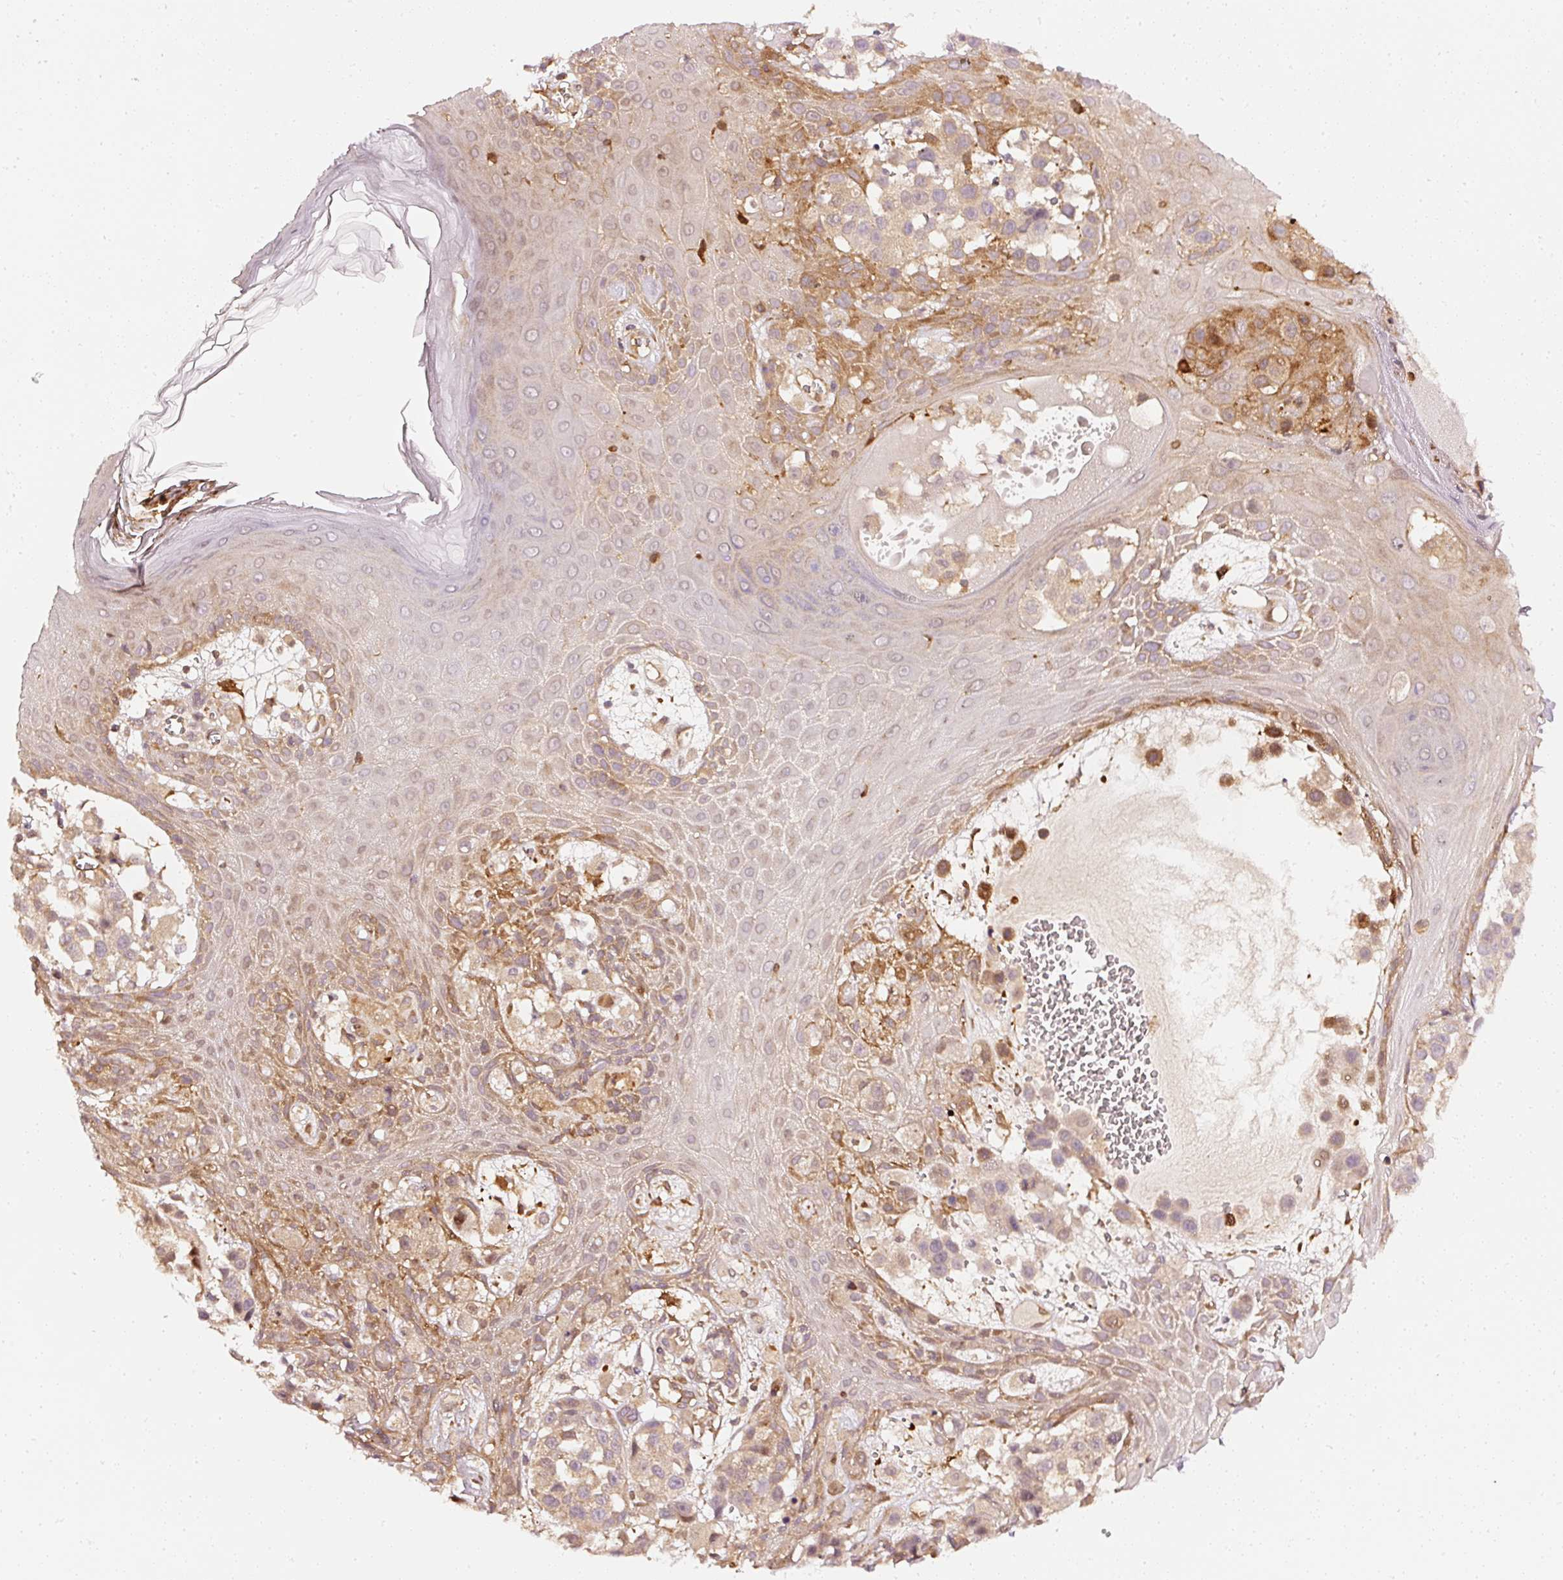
{"staining": {"intensity": "moderate", "quantity": "25%-75%", "location": "cytoplasmic/membranous"}, "tissue": "melanoma", "cell_type": "Tumor cells", "image_type": "cancer", "snomed": [{"axis": "morphology", "description": "Malignant melanoma, NOS"}, {"axis": "topography", "description": "Skin"}], "caption": "Malignant melanoma stained for a protein (brown) demonstrates moderate cytoplasmic/membranous positive positivity in about 25%-75% of tumor cells.", "gene": "ASMTL", "patient": {"sex": "male", "age": 39}}